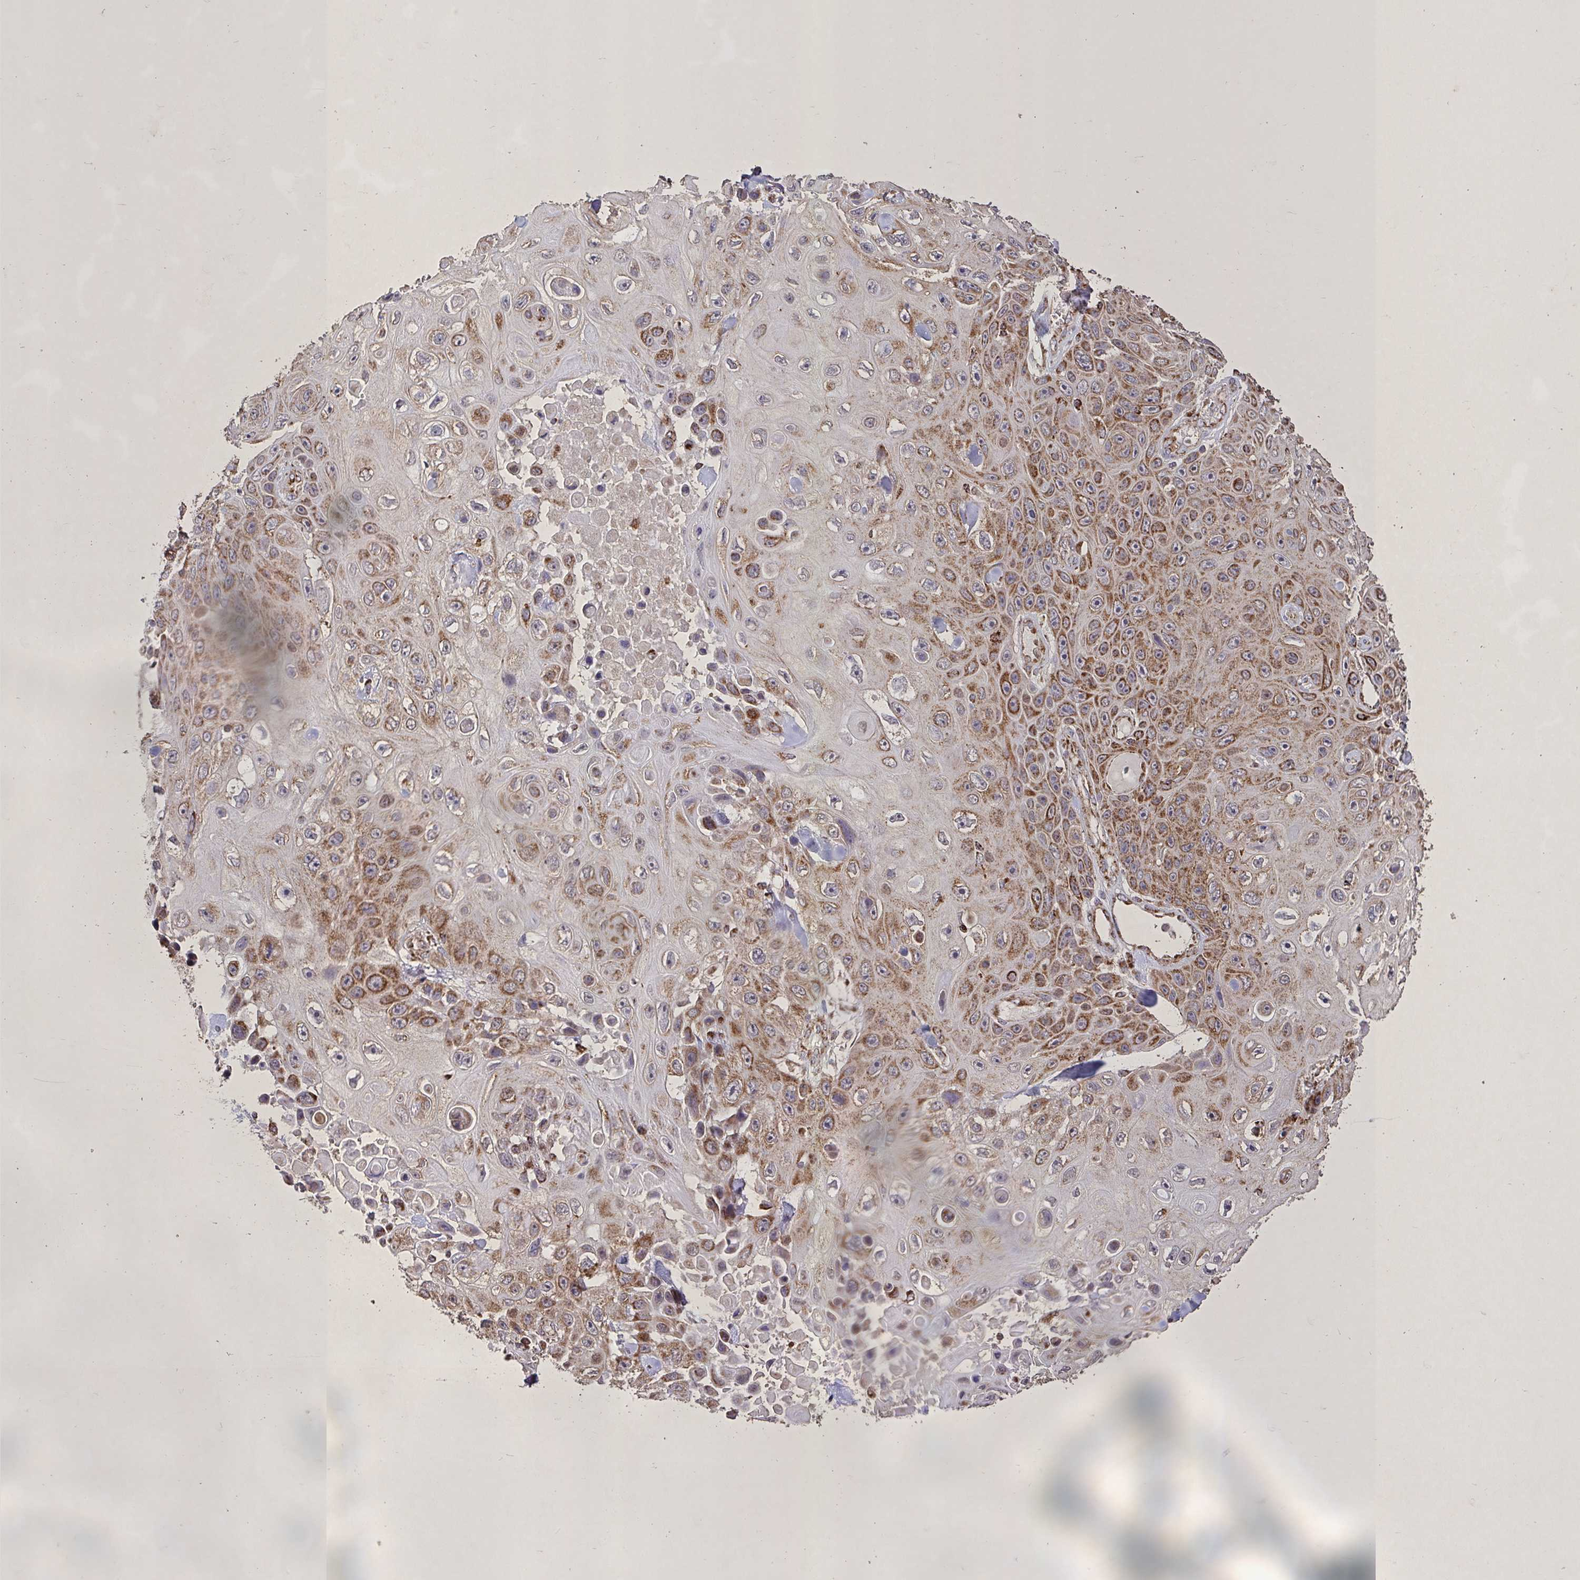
{"staining": {"intensity": "moderate", "quantity": ">75%", "location": "cytoplasmic/membranous"}, "tissue": "skin cancer", "cell_type": "Tumor cells", "image_type": "cancer", "snomed": [{"axis": "morphology", "description": "Squamous cell carcinoma, NOS"}, {"axis": "topography", "description": "Skin"}], "caption": "Protein expression analysis of human squamous cell carcinoma (skin) reveals moderate cytoplasmic/membranous staining in approximately >75% of tumor cells.", "gene": "AGK", "patient": {"sex": "male", "age": 82}}